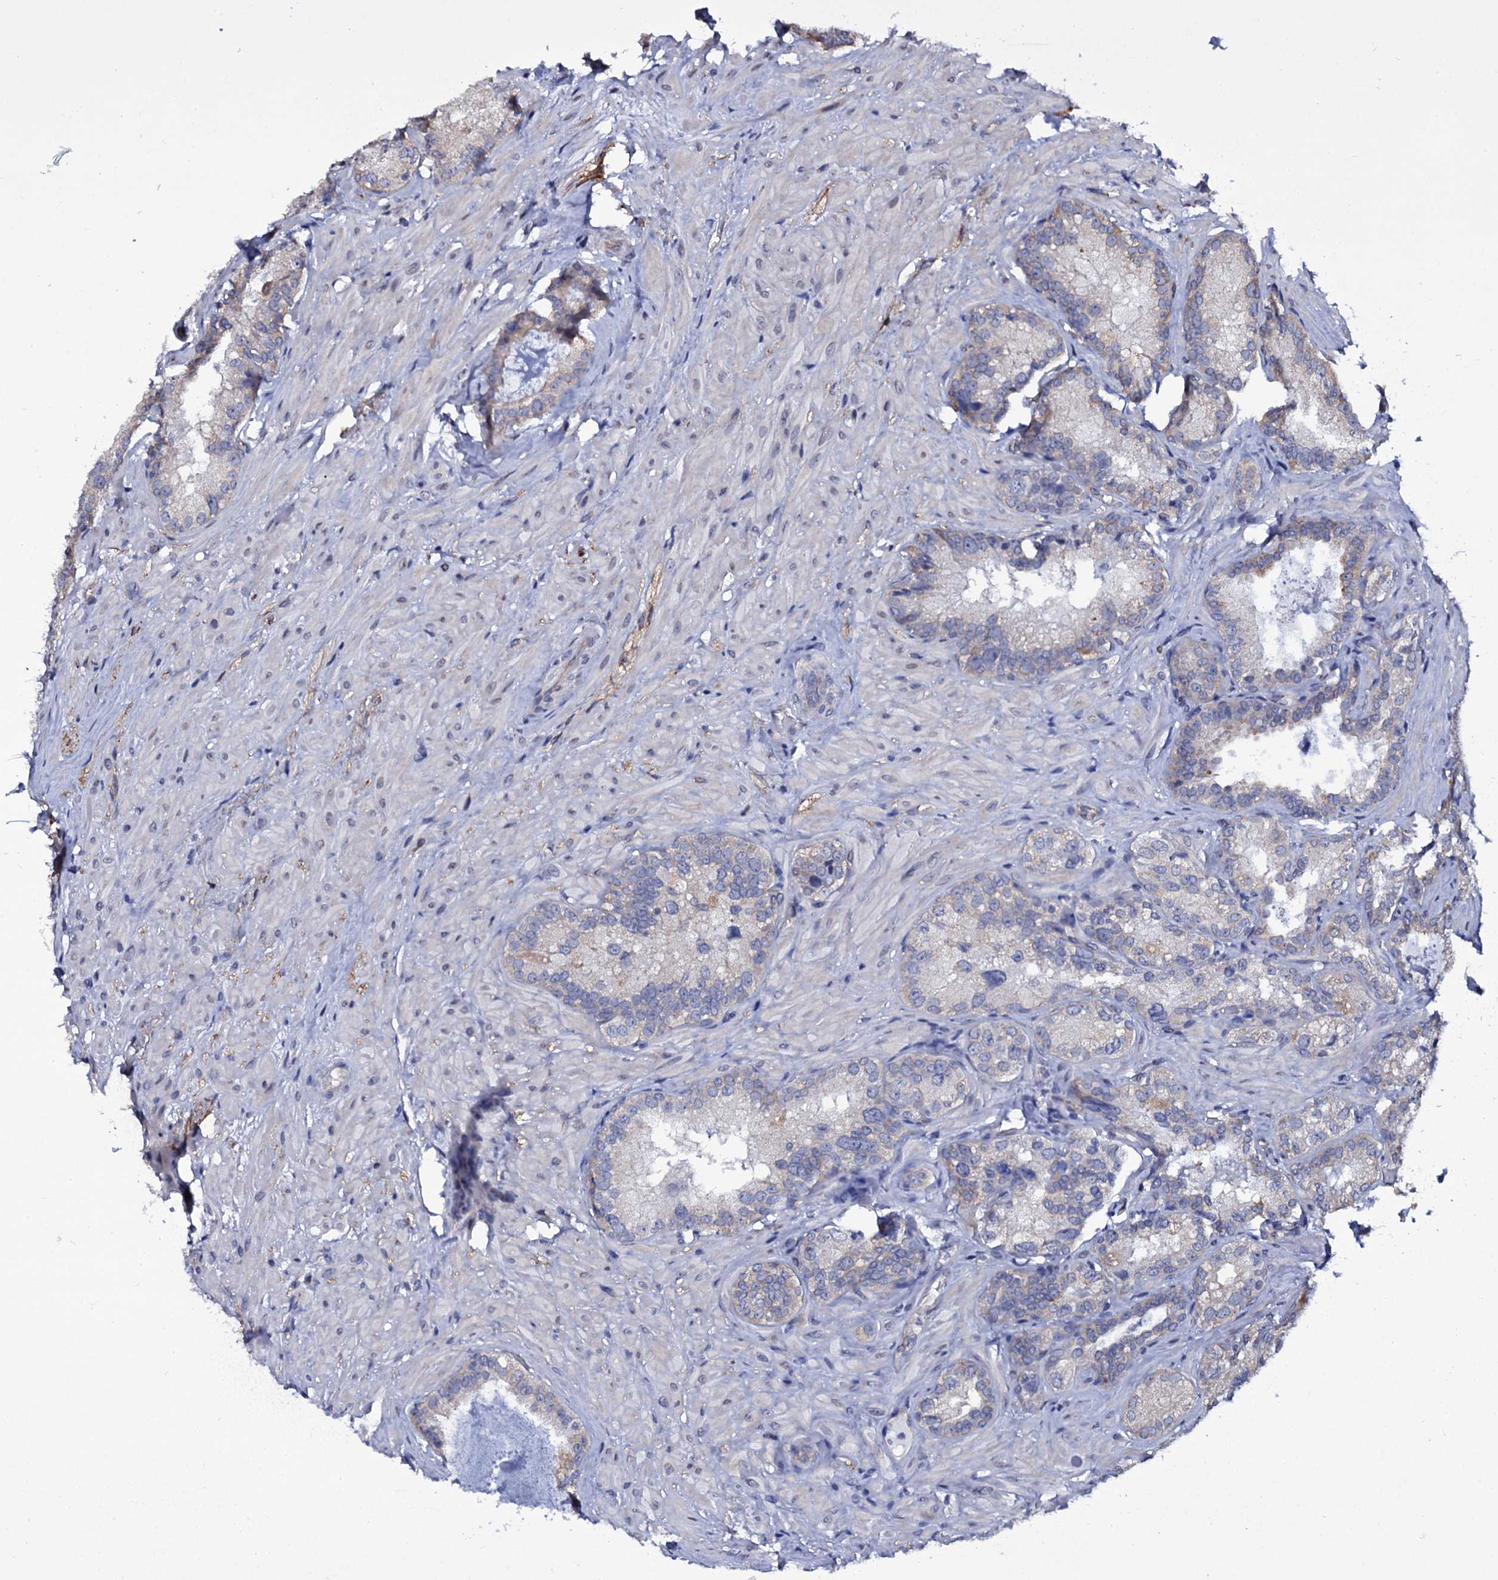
{"staining": {"intensity": "negative", "quantity": "none", "location": "none"}, "tissue": "seminal vesicle", "cell_type": "Glandular cells", "image_type": "normal", "snomed": [{"axis": "morphology", "description": "Normal tissue, NOS"}, {"axis": "topography", "description": "Seminal veicle"}, {"axis": "topography", "description": "Peripheral nerve tissue"}], "caption": "Glandular cells are negative for protein expression in benign human seminal vesicle. (DAB (3,3'-diaminobenzidine) immunohistochemistry, high magnification).", "gene": "GAREM1", "patient": {"sex": "male", "age": 67}}